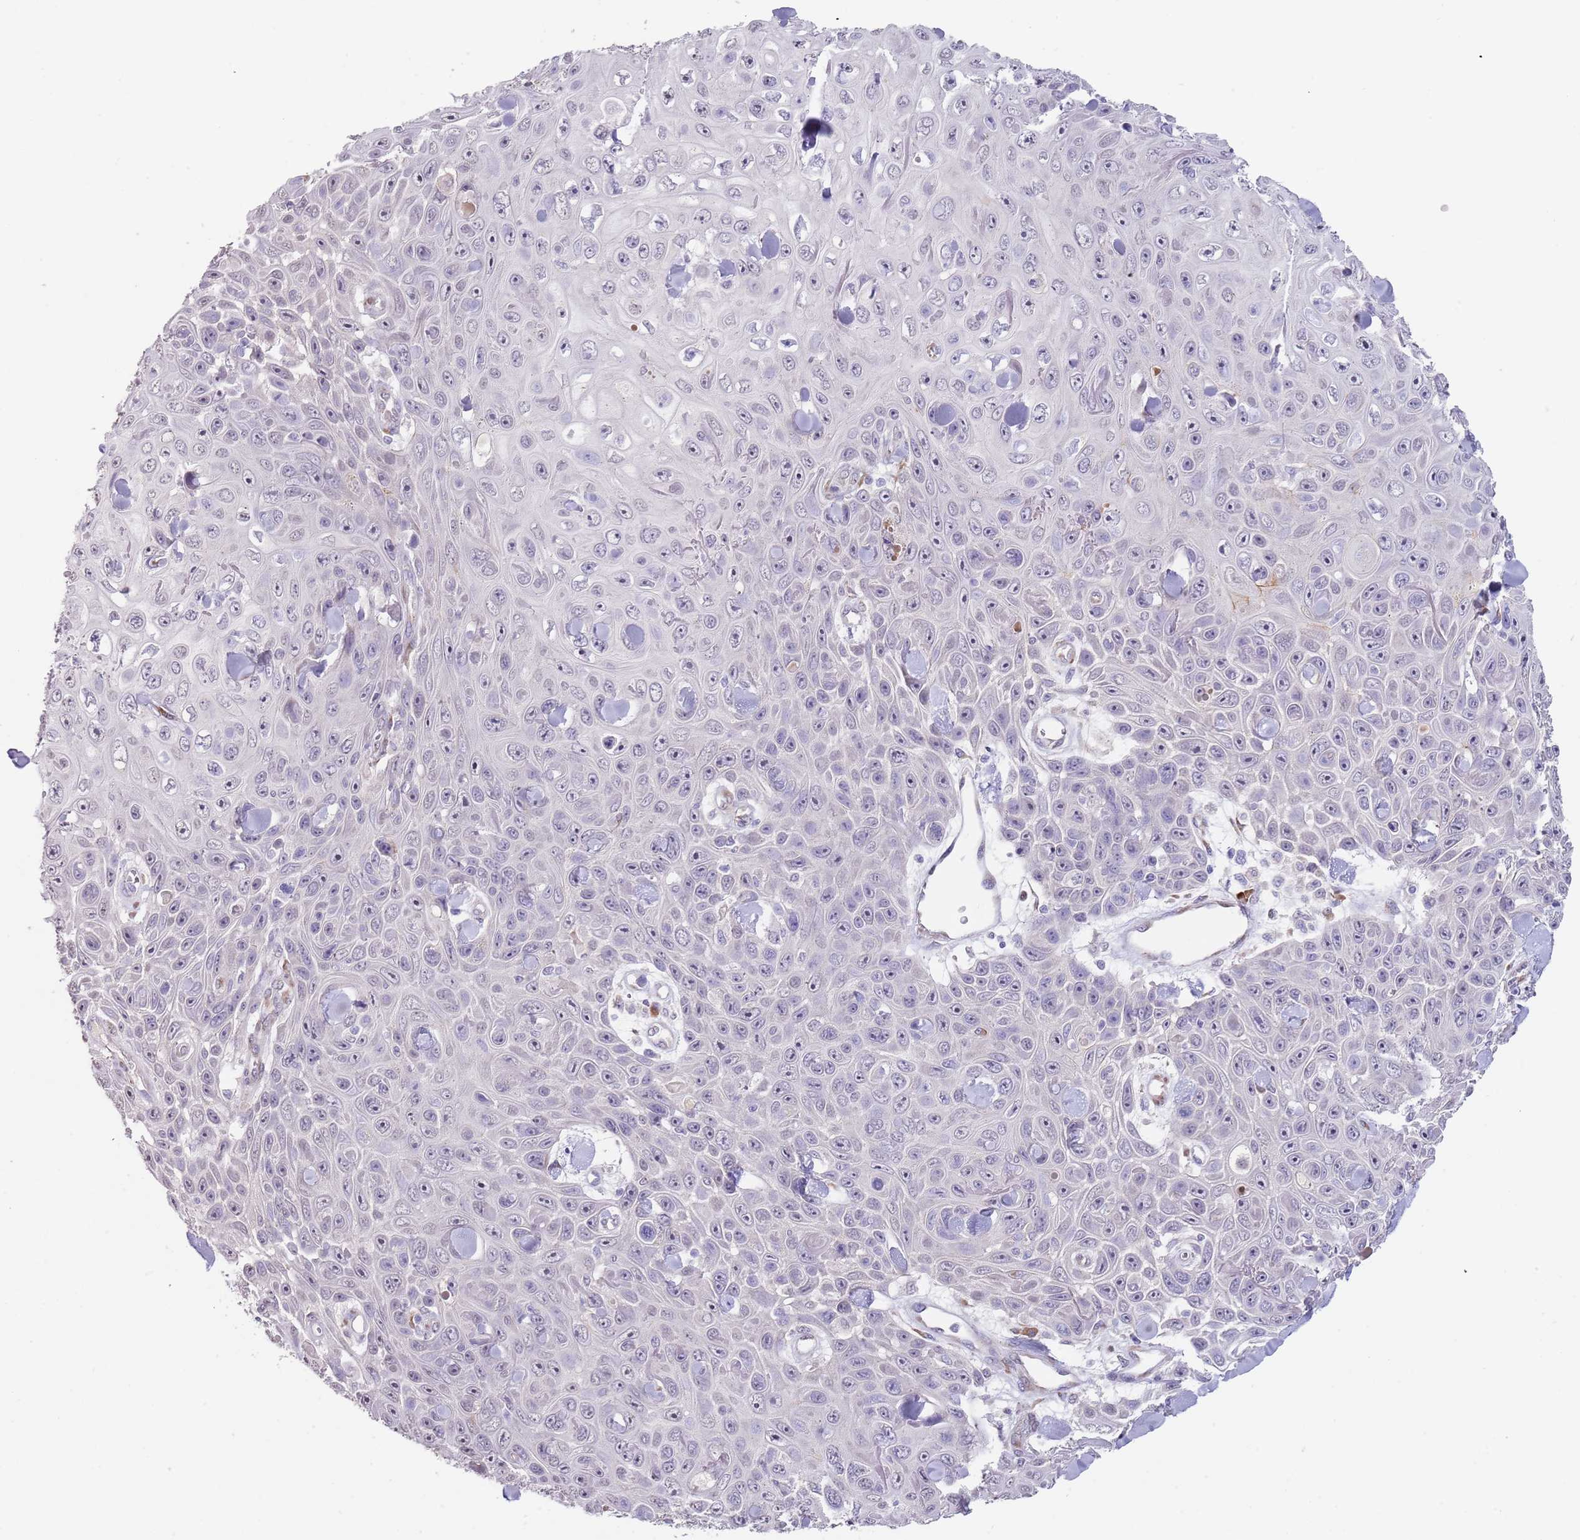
{"staining": {"intensity": "negative", "quantity": "none", "location": "none"}, "tissue": "skin cancer", "cell_type": "Tumor cells", "image_type": "cancer", "snomed": [{"axis": "morphology", "description": "Squamous cell carcinoma, NOS"}, {"axis": "topography", "description": "Skin"}], "caption": "DAB immunohistochemical staining of human skin squamous cell carcinoma reveals no significant expression in tumor cells.", "gene": "TNRC6C", "patient": {"sex": "male", "age": 82}}